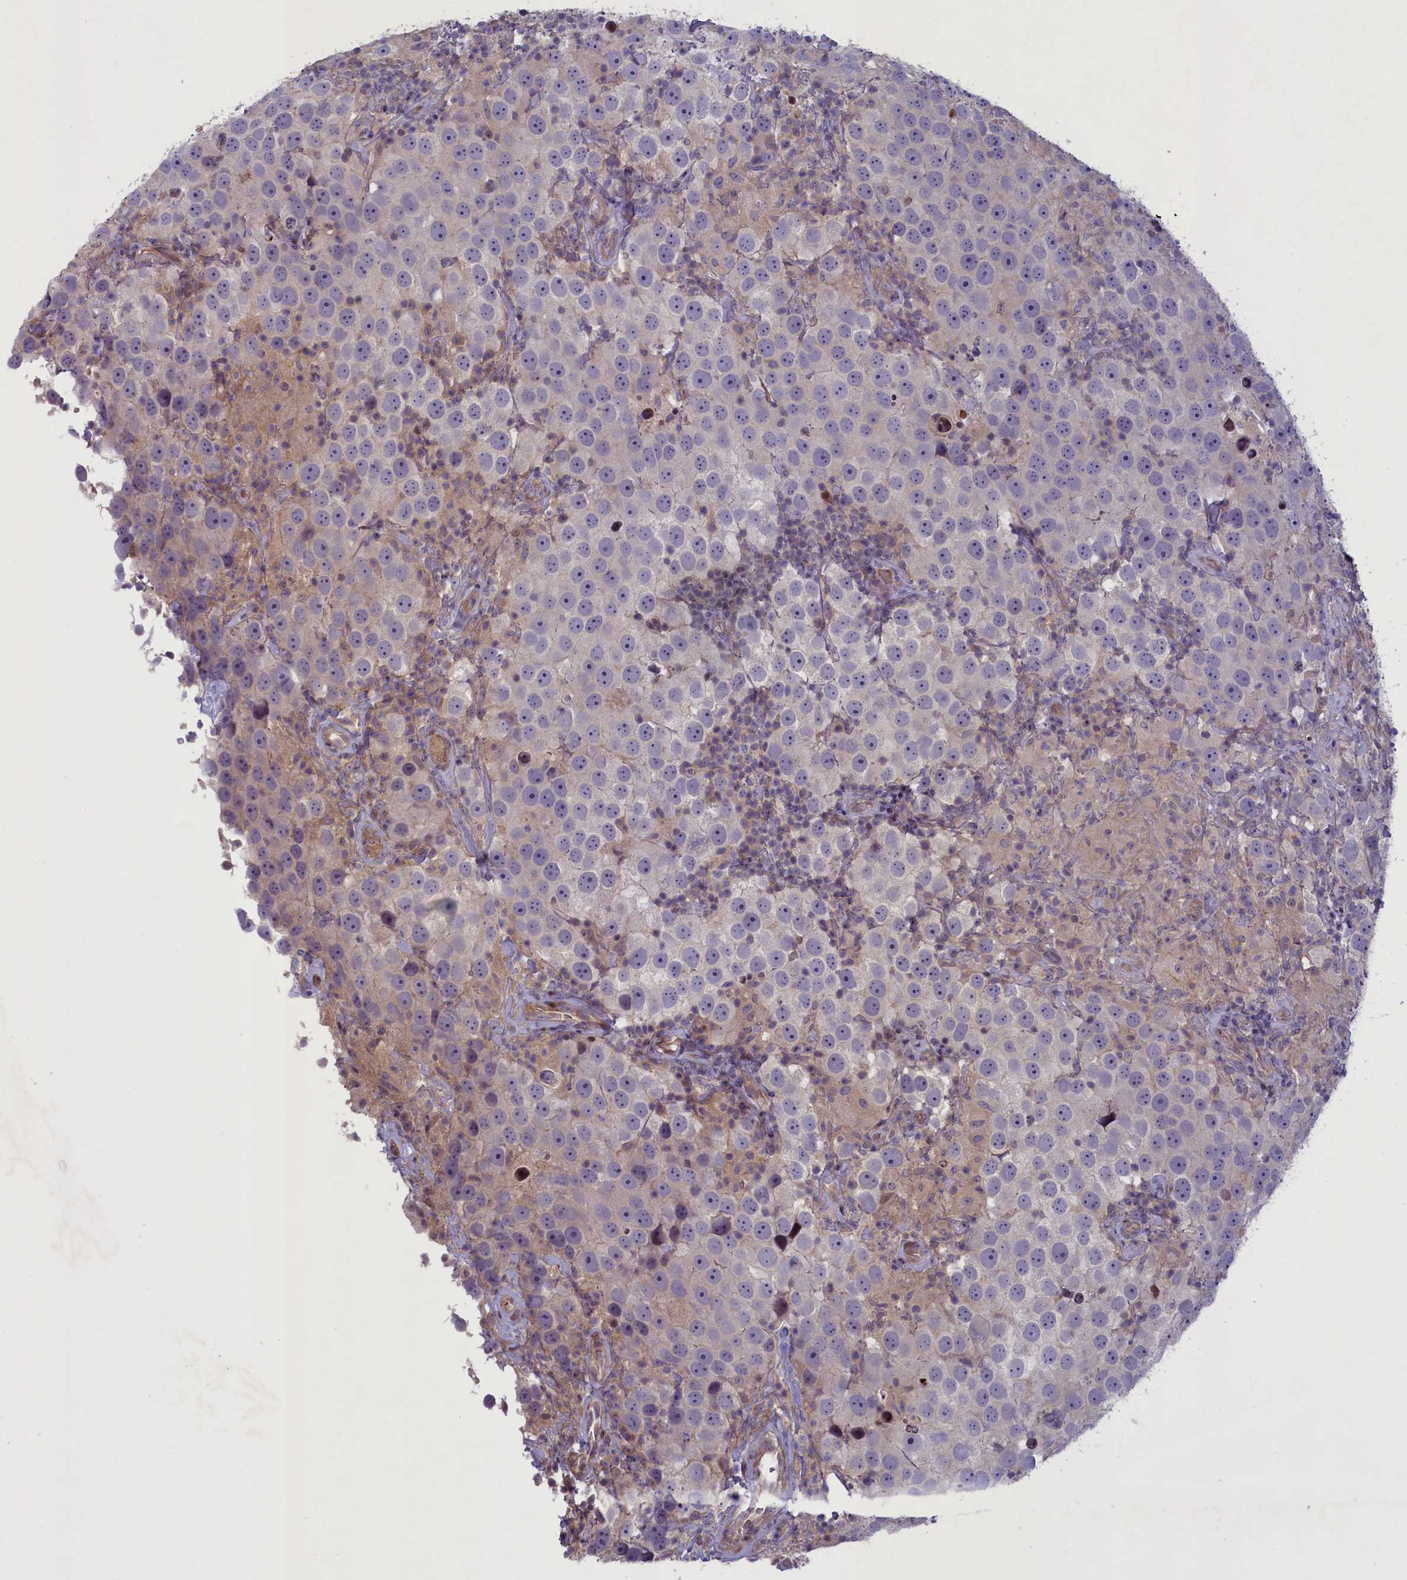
{"staining": {"intensity": "negative", "quantity": "none", "location": "none"}, "tissue": "testis cancer", "cell_type": "Tumor cells", "image_type": "cancer", "snomed": [{"axis": "morphology", "description": "Seminoma, NOS"}, {"axis": "topography", "description": "Testis"}], "caption": "Immunohistochemical staining of human testis cancer (seminoma) exhibits no significant expression in tumor cells.", "gene": "MAN2C1", "patient": {"sex": "male", "age": 49}}